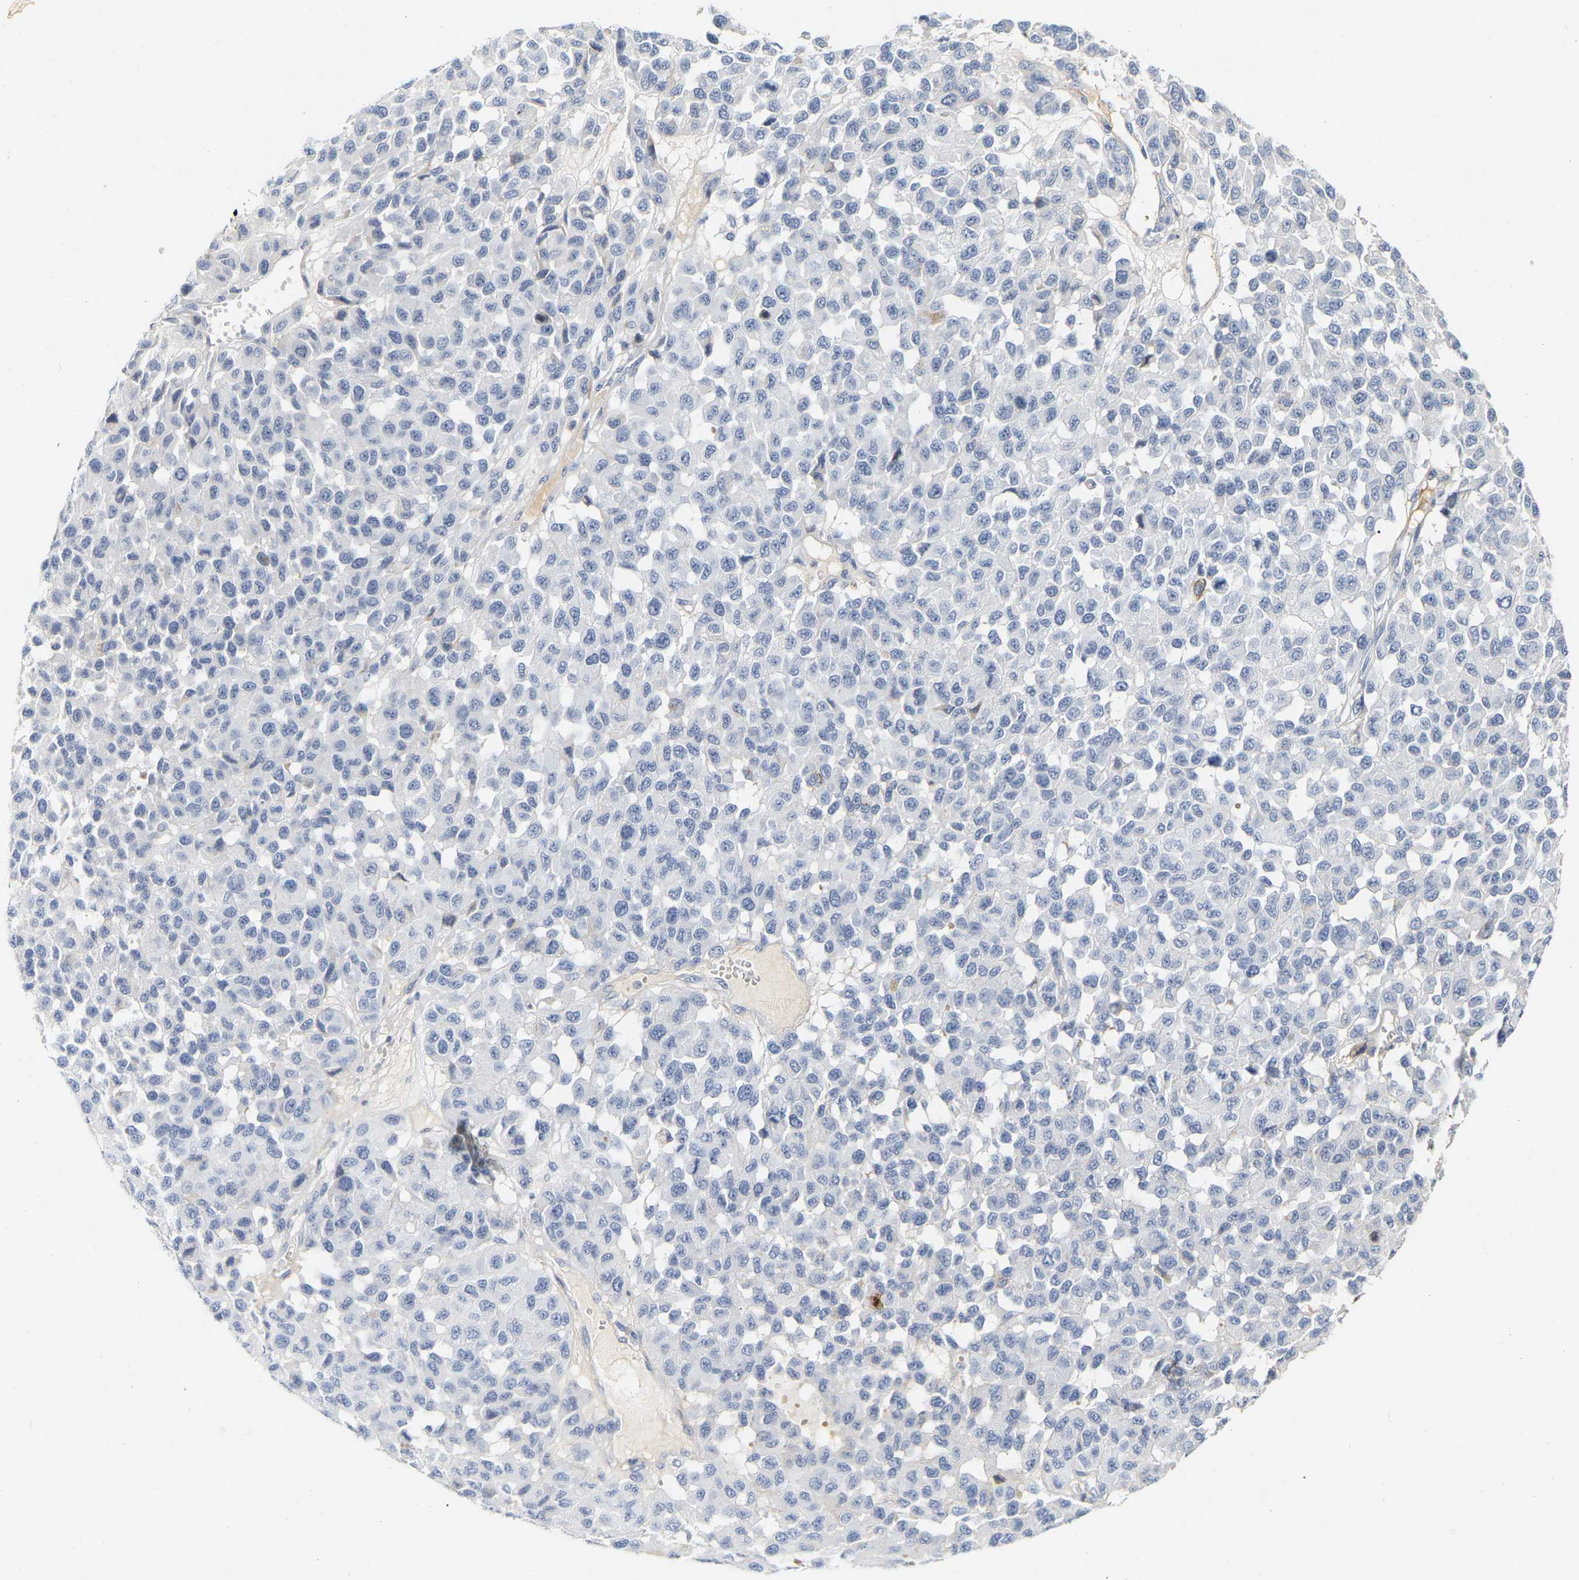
{"staining": {"intensity": "negative", "quantity": "none", "location": "none"}, "tissue": "melanoma", "cell_type": "Tumor cells", "image_type": "cancer", "snomed": [{"axis": "morphology", "description": "Malignant melanoma, NOS"}, {"axis": "topography", "description": "Skin"}], "caption": "This is an immunohistochemistry image of human melanoma. There is no expression in tumor cells.", "gene": "GNAS", "patient": {"sex": "male", "age": 62}}